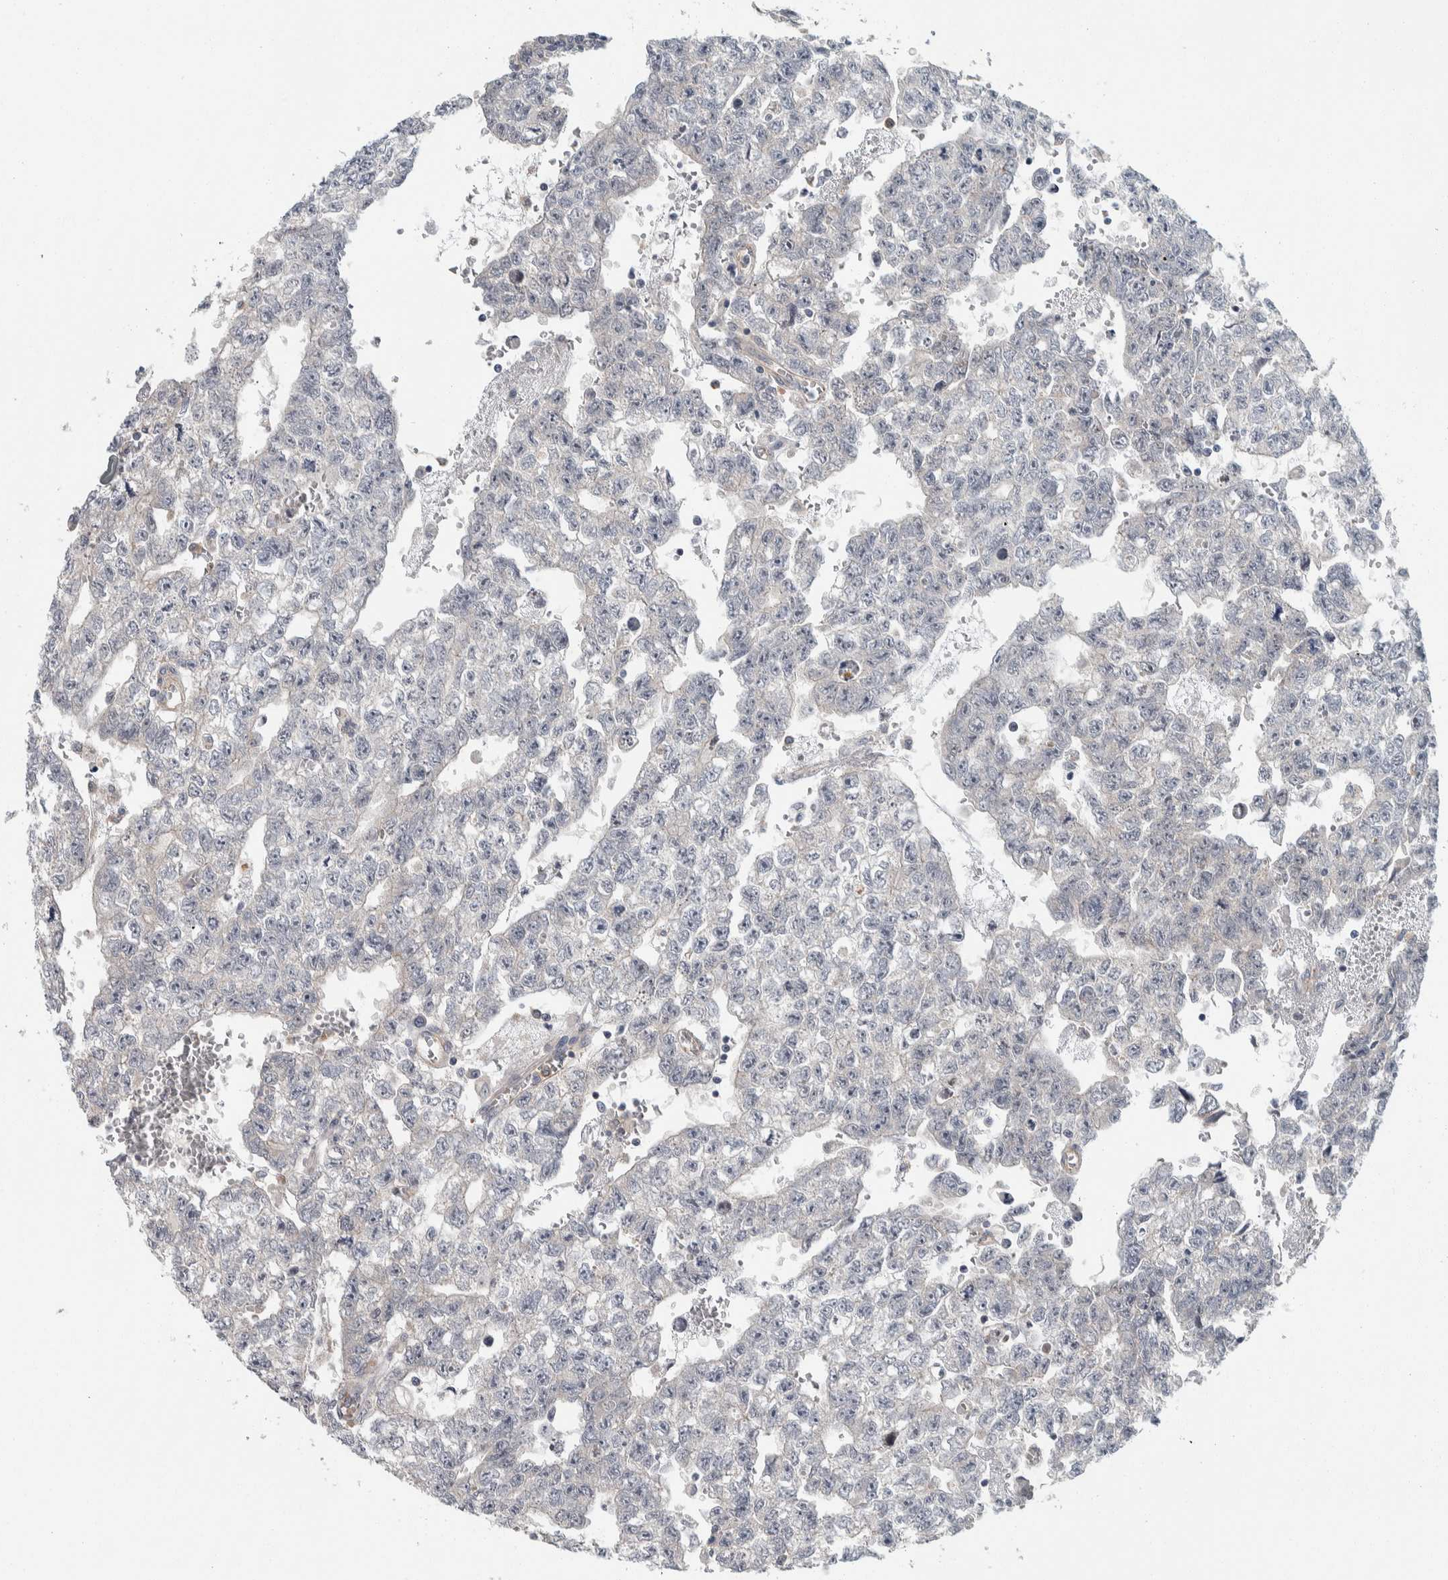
{"staining": {"intensity": "negative", "quantity": "none", "location": "none"}, "tissue": "testis cancer", "cell_type": "Tumor cells", "image_type": "cancer", "snomed": [{"axis": "morphology", "description": "Seminoma, NOS"}, {"axis": "morphology", "description": "Carcinoma, Embryonal, NOS"}, {"axis": "topography", "description": "Testis"}], "caption": "Tumor cells show no significant positivity in testis cancer (embryonal carcinoma).", "gene": "KCNJ3", "patient": {"sex": "male", "age": 38}}